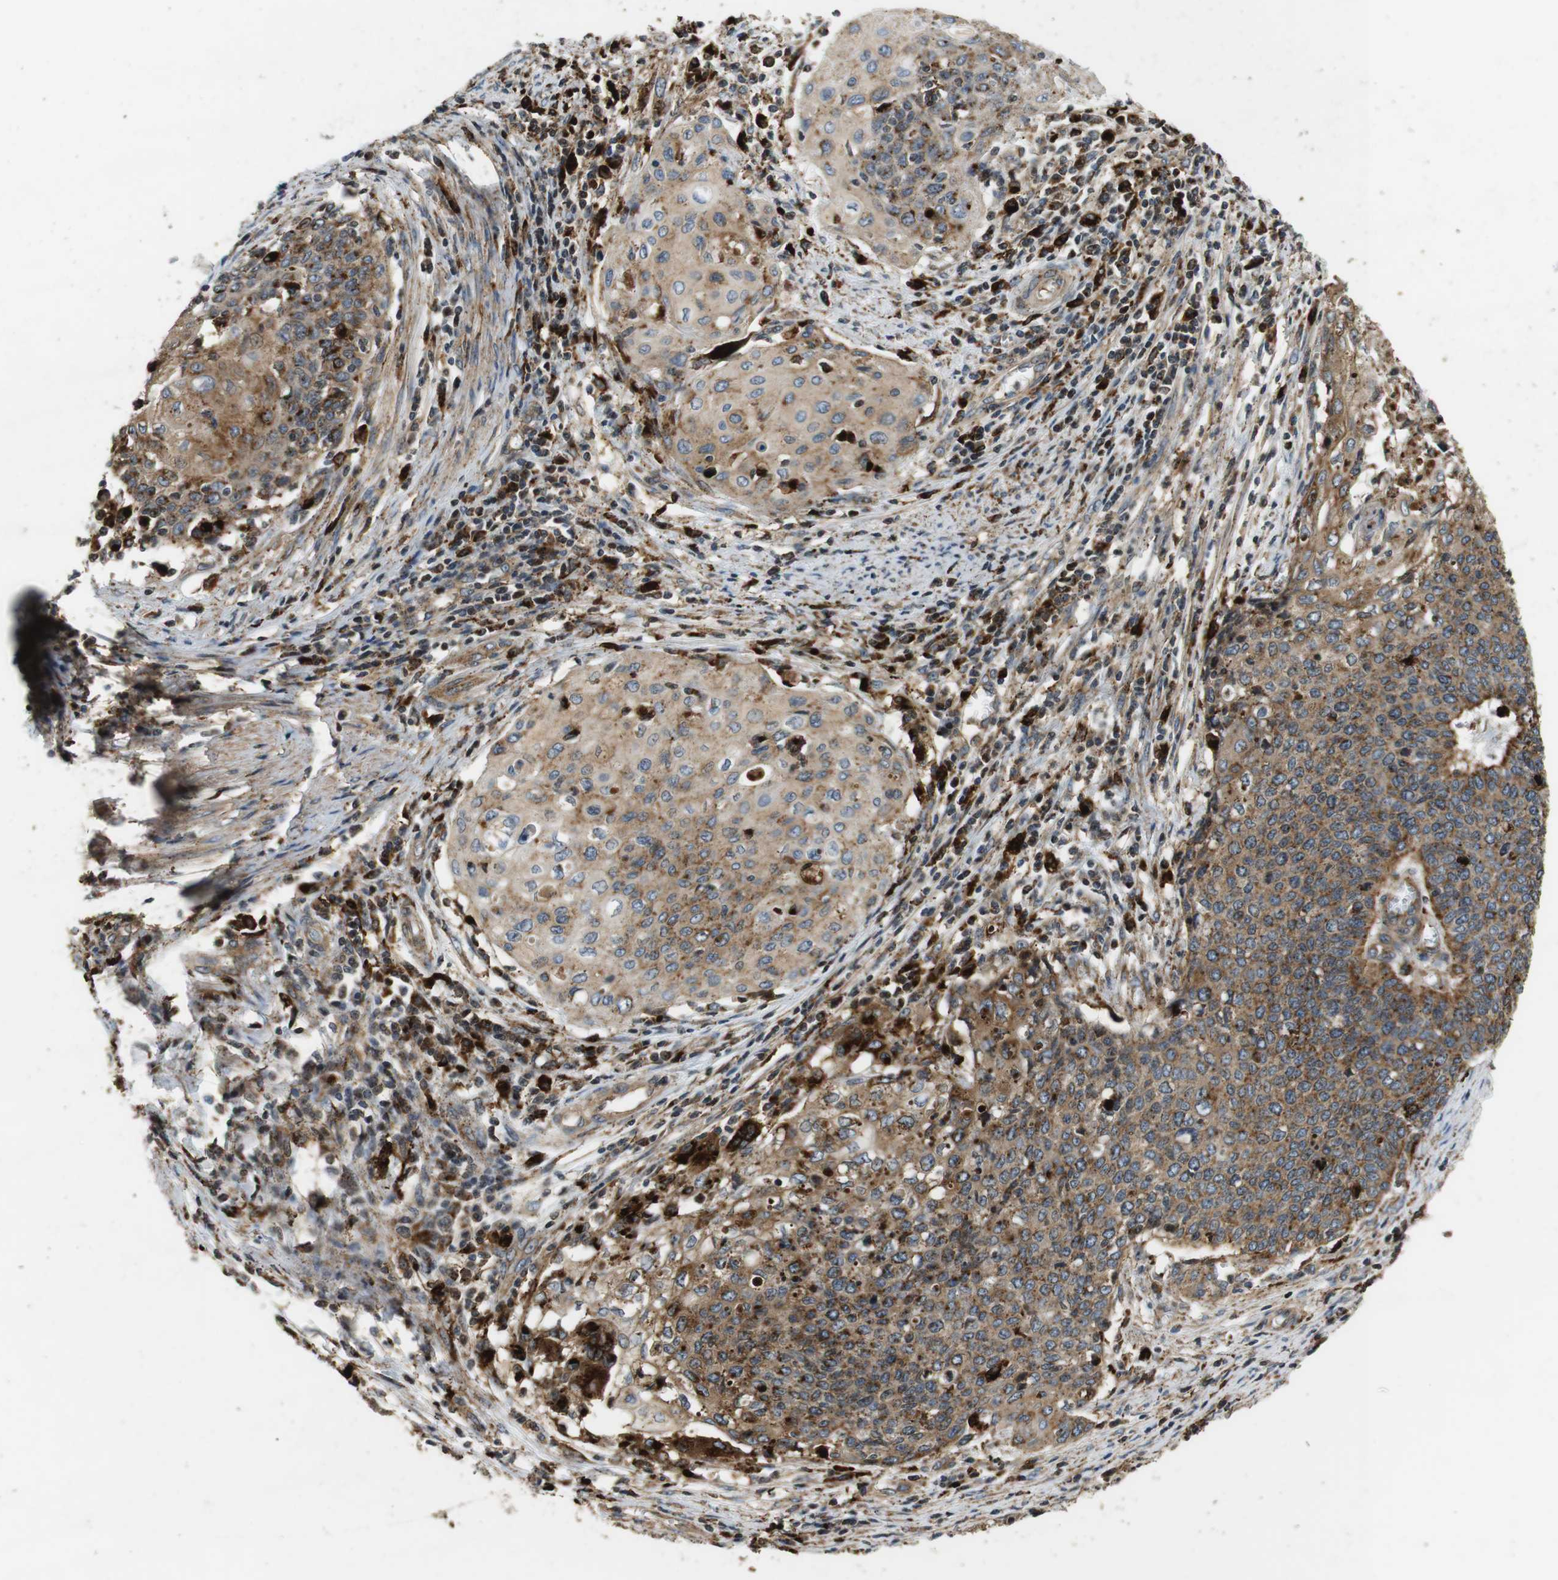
{"staining": {"intensity": "moderate", "quantity": ">75%", "location": "cytoplasmic/membranous"}, "tissue": "cervical cancer", "cell_type": "Tumor cells", "image_type": "cancer", "snomed": [{"axis": "morphology", "description": "Squamous cell carcinoma, NOS"}, {"axis": "topography", "description": "Cervix"}], "caption": "Immunohistochemistry histopathology image of neoplastic tissue: cervical cancer (squamous cell carcinoma) stained using immunohistochemistry (IHC) demonstrates medium levels of moderate protein expression localized specifically in the cytoplasmic/membranous of tumor cells, appearing as a cytoplasmic/membranous brown color.", "gene": "TXNRD1", "patient": {"sex": "female", "age": 39}}